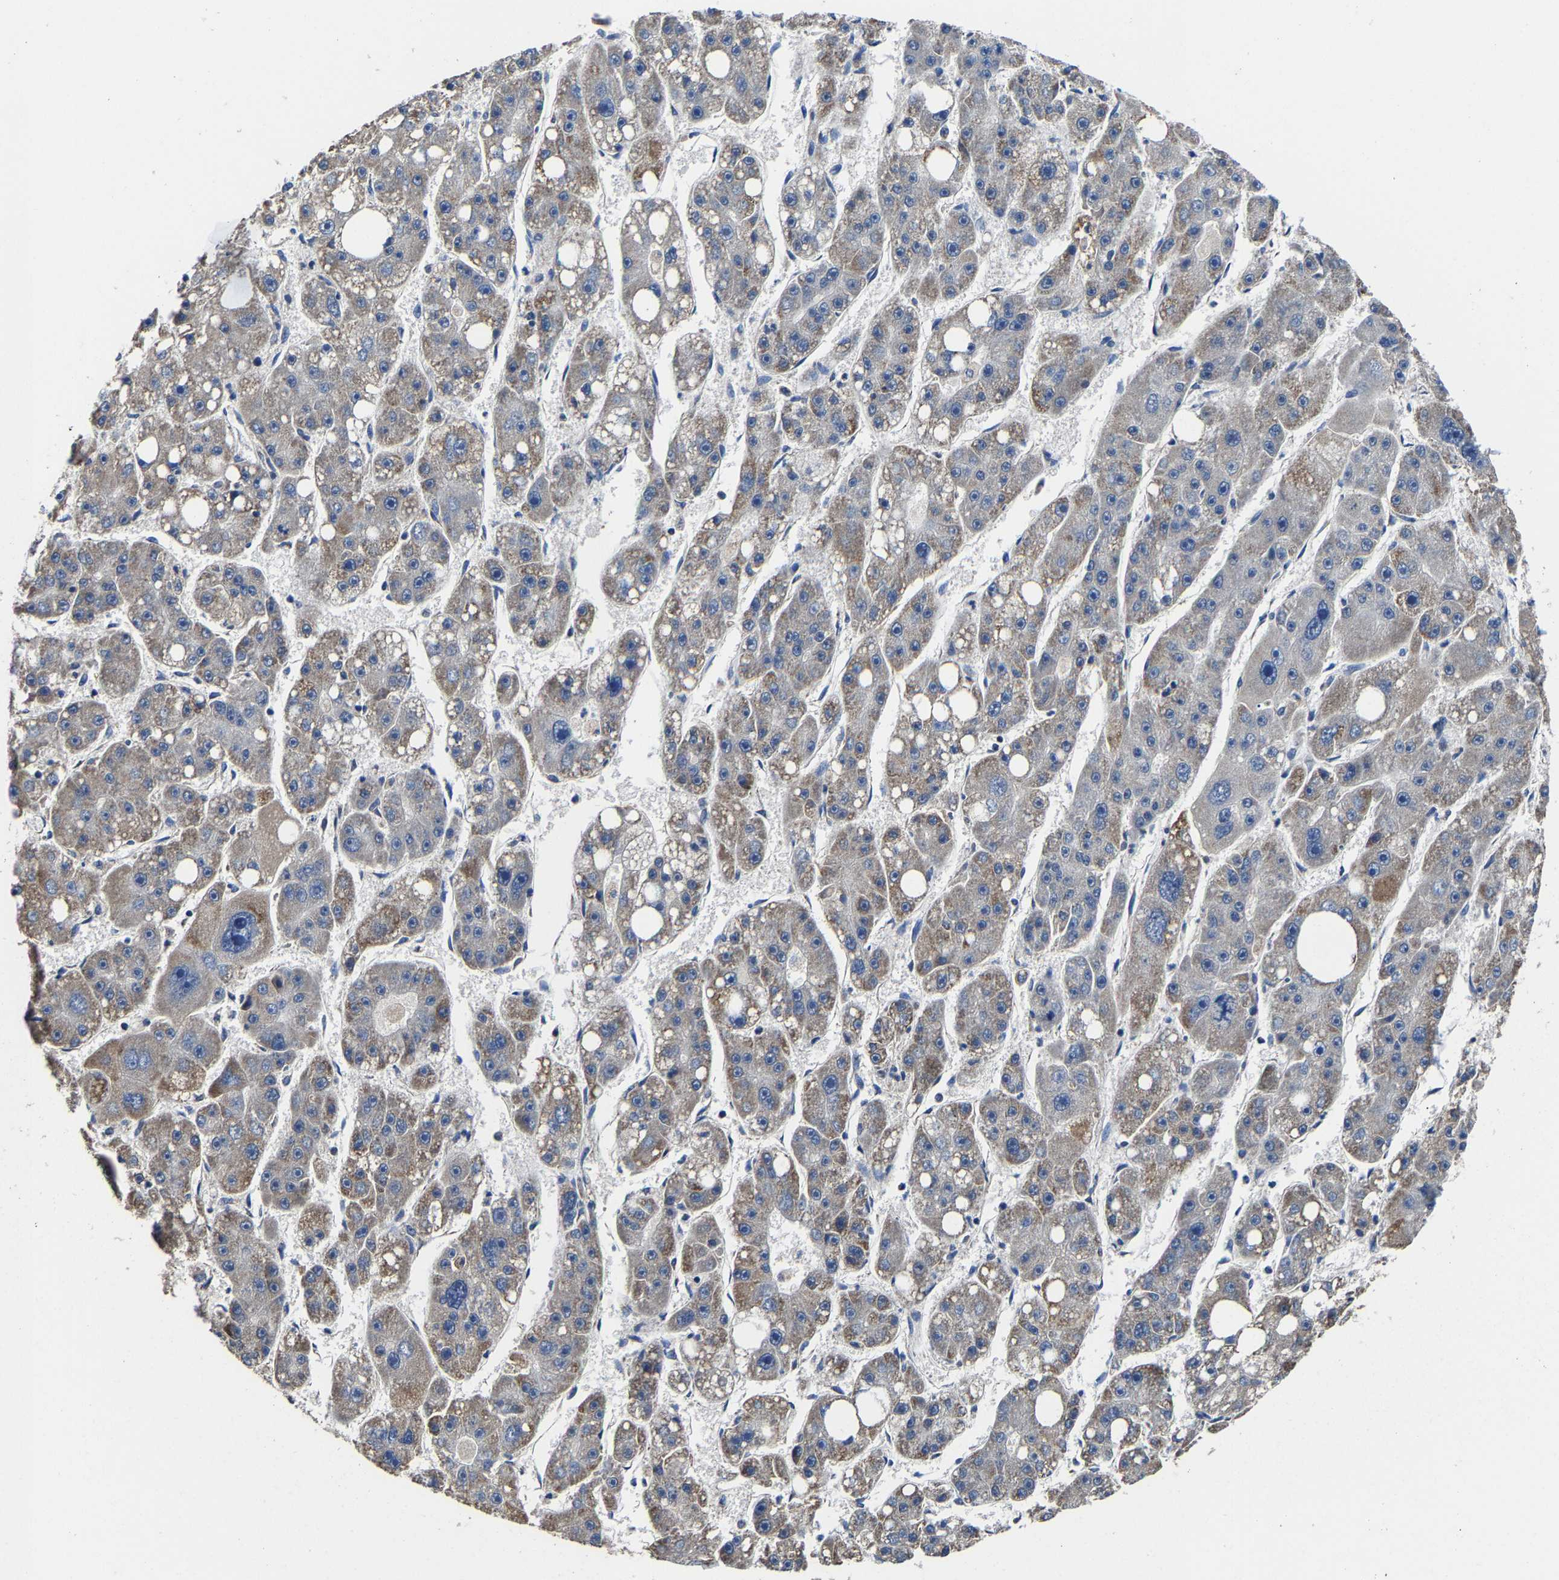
{"staining": {"intensity": "weak", "quantity": ">75%", "location": "cytoplasmic/membranous"}, "tissue": "liver cancer", "cell_type": "Tumor cells", "image_type": "cancer", "snomed": [{"axis": "morphology", "description": "Carcinoma, Hepatocellular, NOS"}, {"axis": "topography", "description": "Liver"}], "caption": "Immunohistochemistry (IHC) photomicrograph of neoplastic tissue: liver cancer stained using IHC demonstrates low levels of weak protein expression localized specifically in the cytoplasmic/membranous of tumor cells, appearing as a cytoplasmic/membranous brown color.", "gene": "ZCCHC7", "patient": {"sex": "female", "age": 61}}